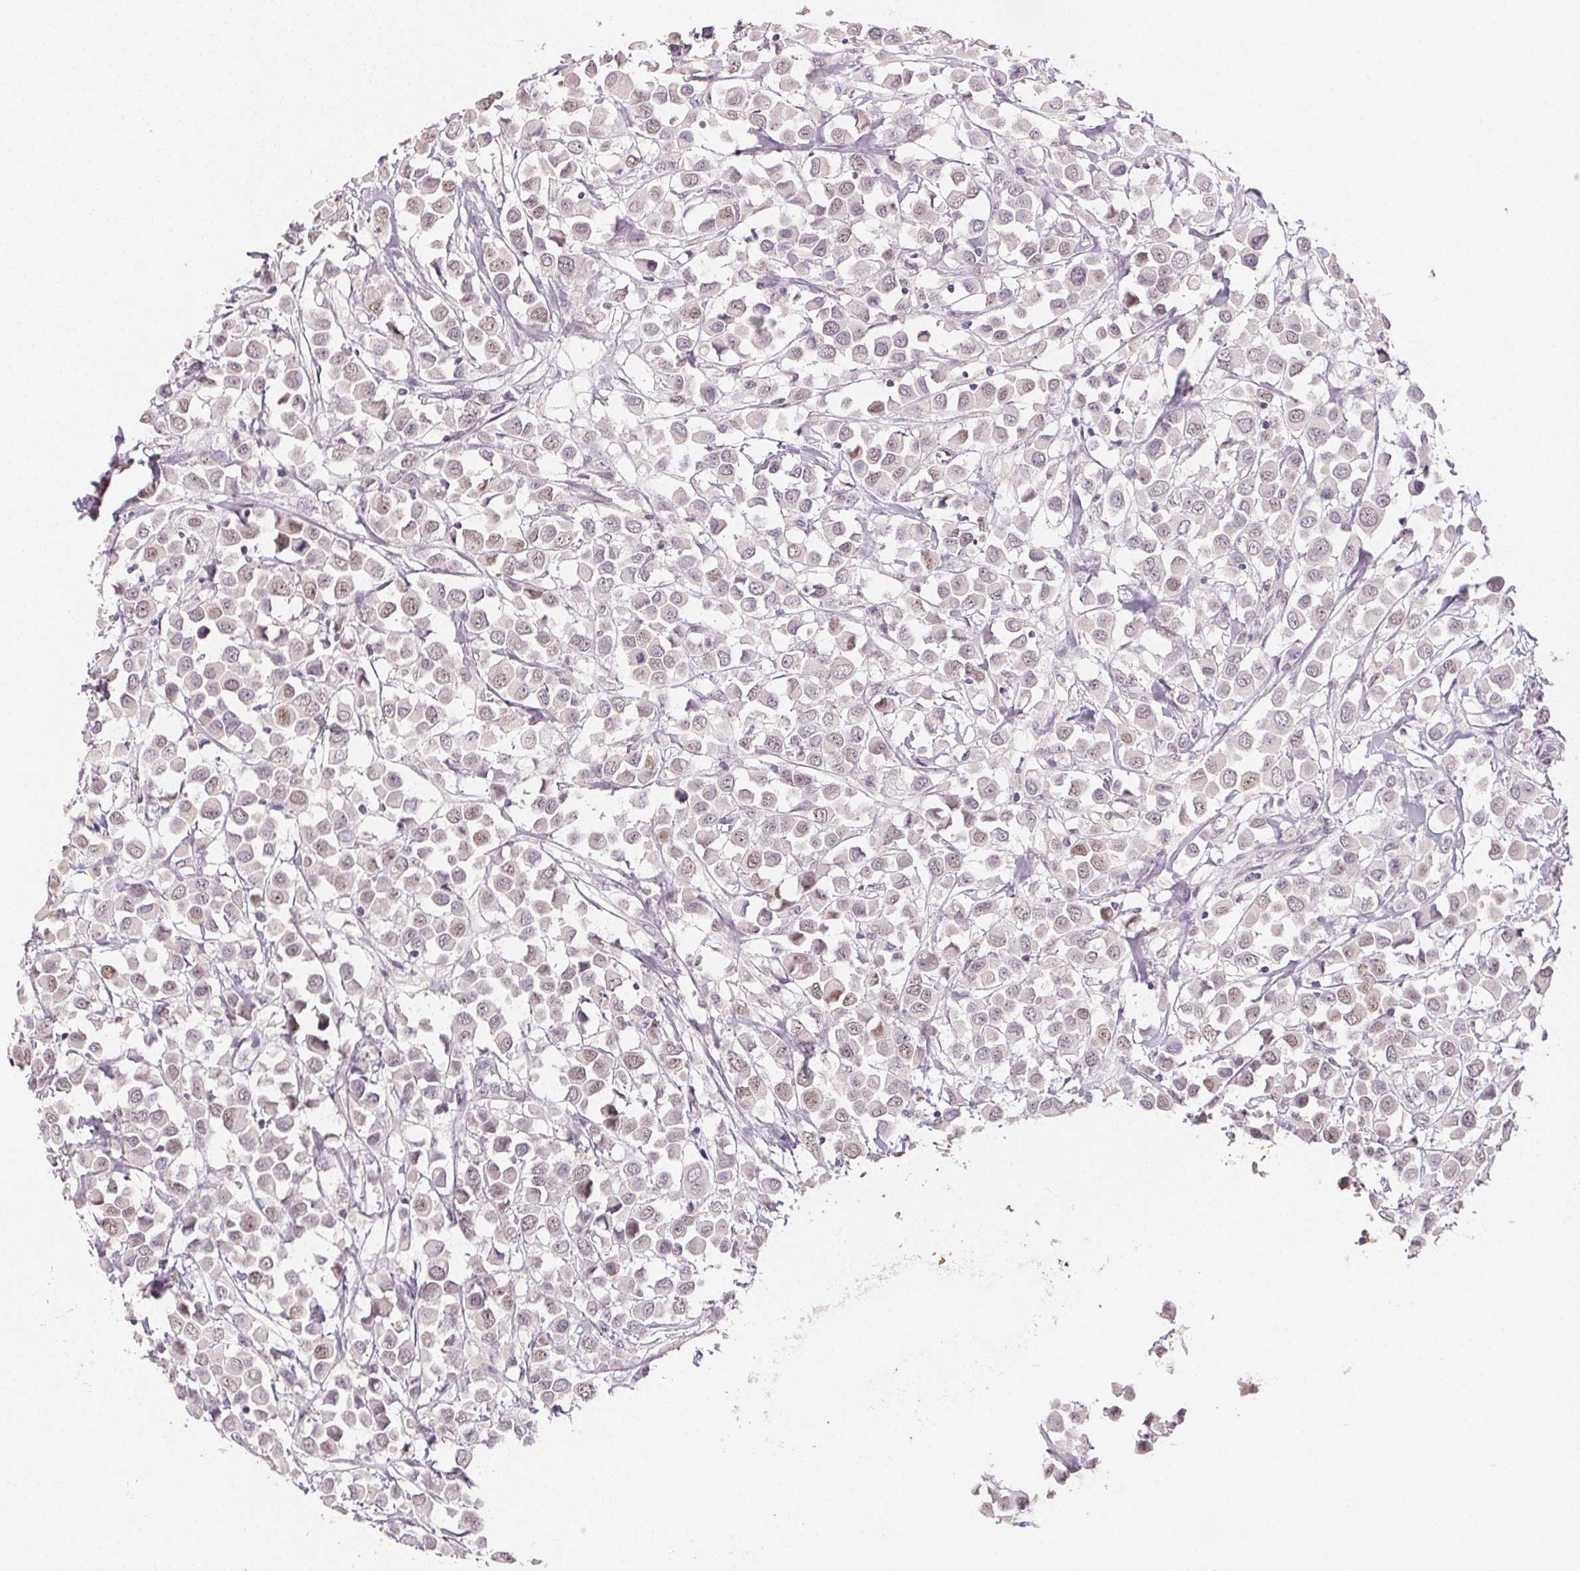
{"staining": {"intensity": "weak", "quantity": "<25%", "location": "nuclear"}, "tissue": "breast cancer", "cell_type": "Tumor cells", "image_type": "cancer", "snomed": [{"axis": "morphology", "description": "Duct carcinoma"}, {"axis": "topography", "description": "Breast"}], "caption": "Human breast infiltrating ductal carcinoma stained for a protein using immunohistochemistry demonstrates no staining in tumor cells.", "gene": "POLR3G", "patient": {"sex": "female", "age": 61}}